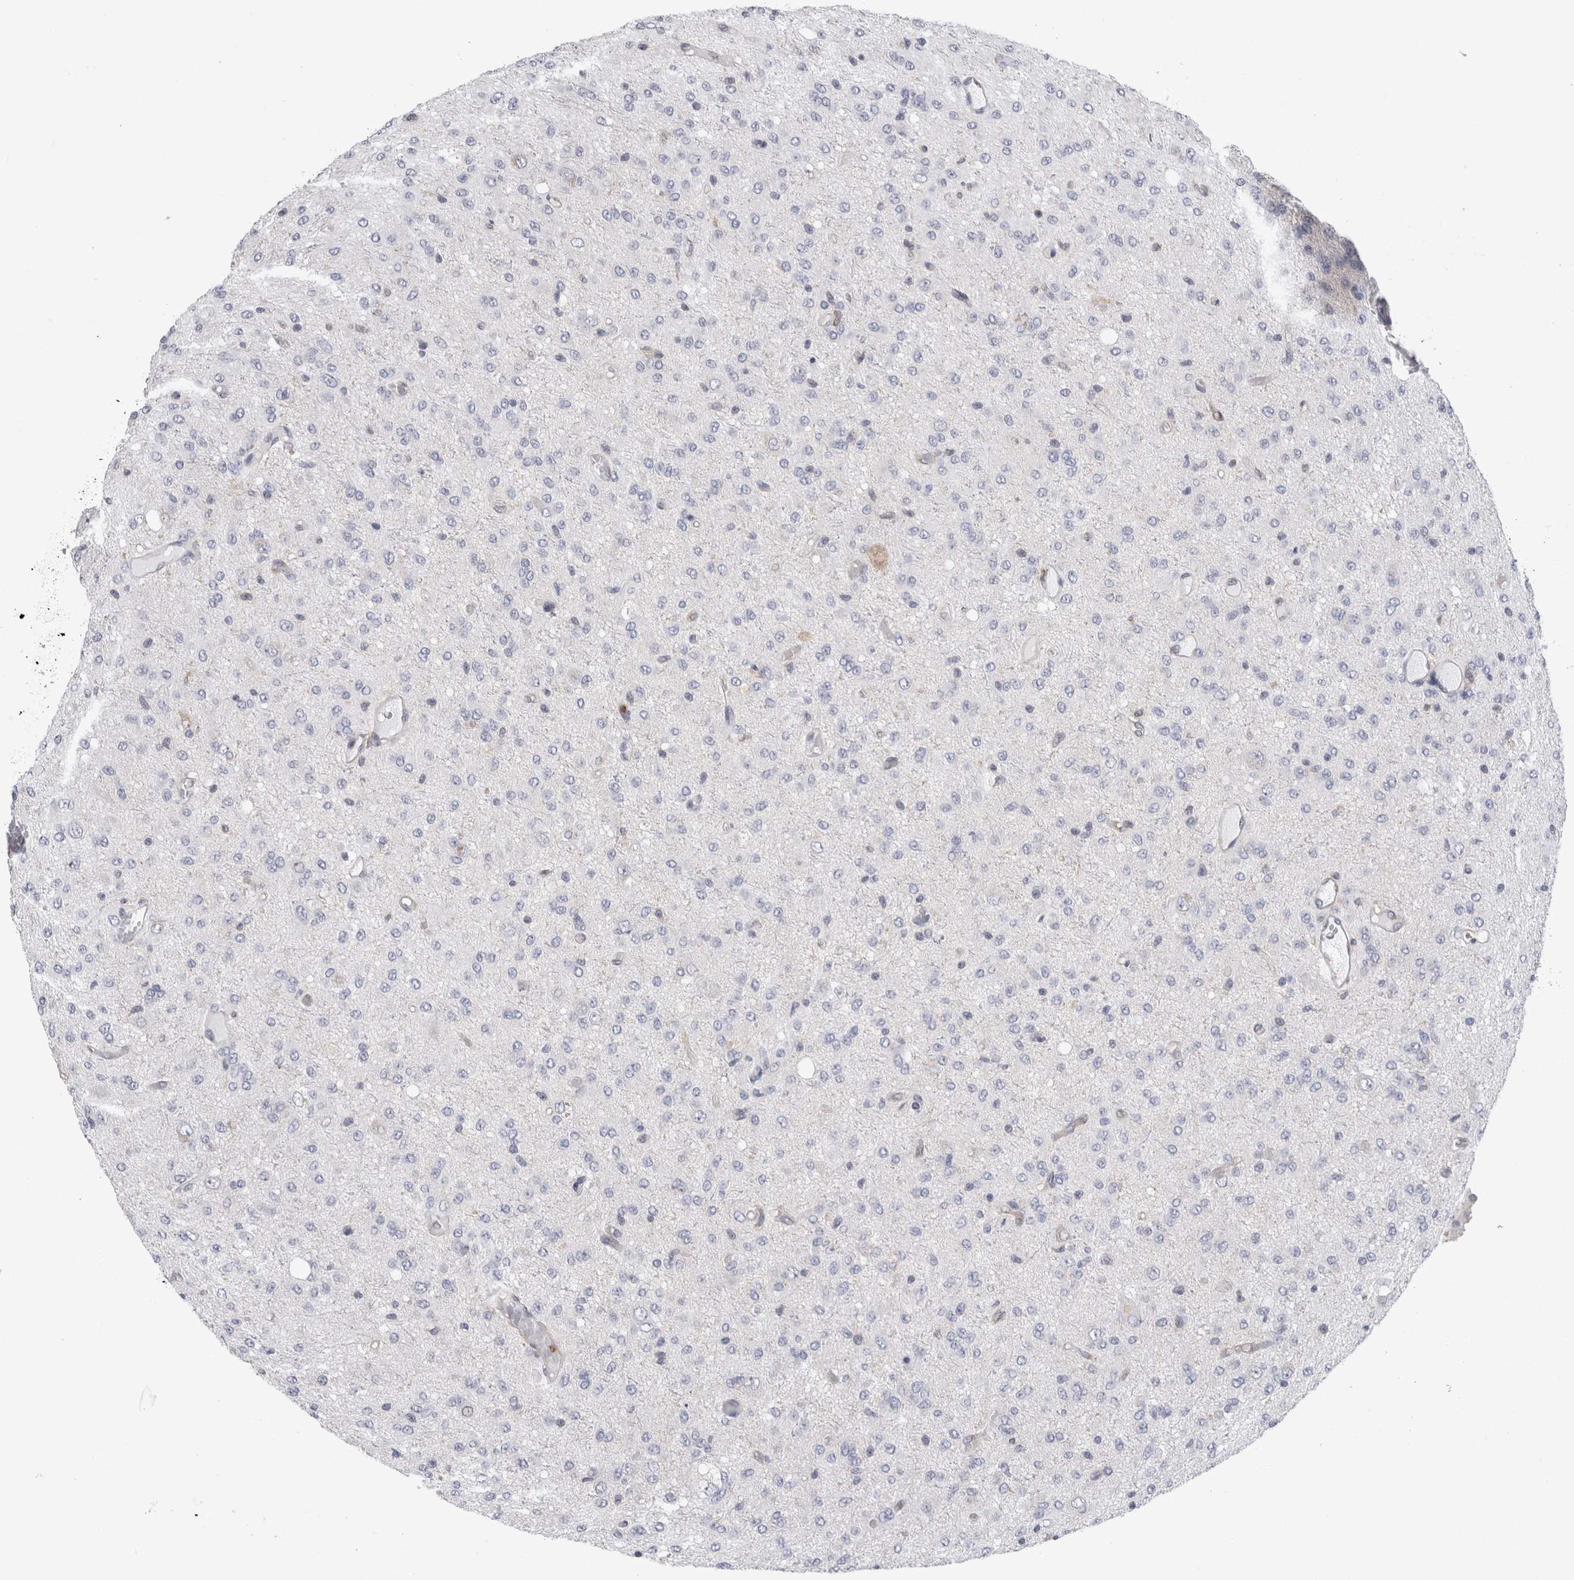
{"staining": {"intensity": "negative", "quantity": "none", "location": "none"}, "tissue": "glioma", "cell_type": "Tumor cells", "image_type": "cancer", "snomed": [{"axis": "morphology", "description": "Glioma, malignant, High grade"}, {"axis": "topography", "description": "Brain"}], "caption": "Immunohistochemical staining of human glioma exhibits no significant positivity in tumor cells.", "gene": "RAB11FIP1", "patient": {"sex": "female", "age": 59}}